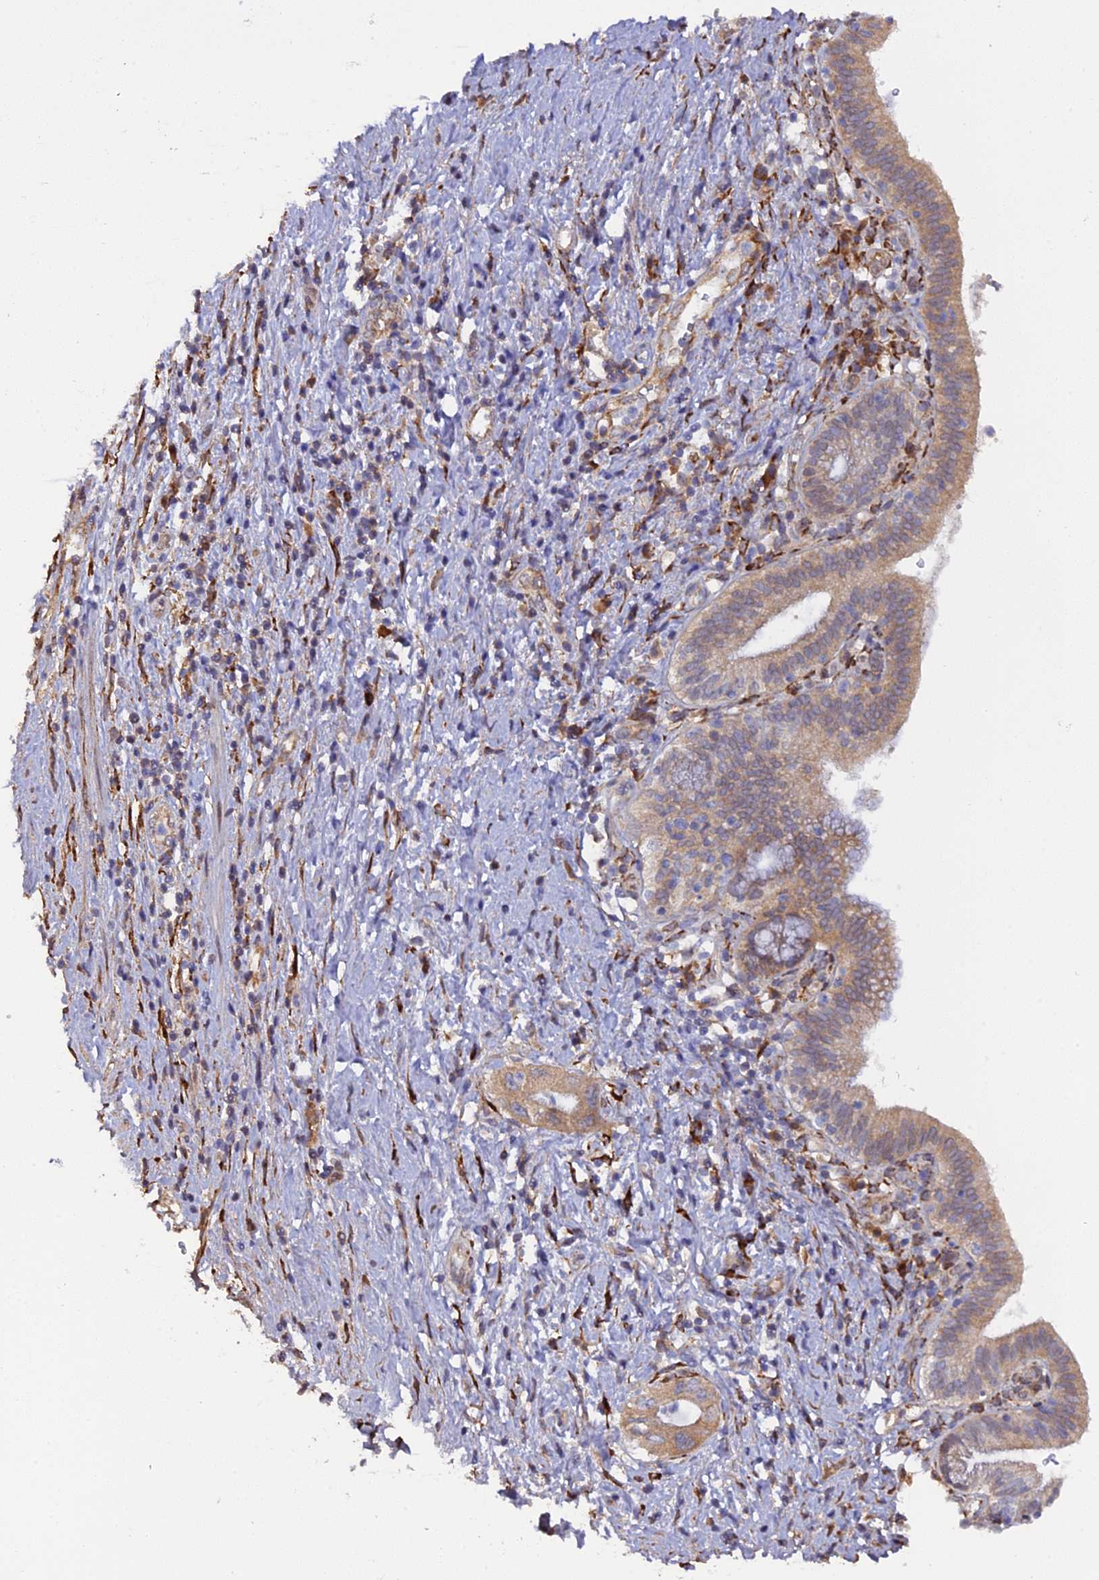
{"staining": {"intensity": "weak", "quantity": ">75%", "location": "cytoplasmic/membranous"}, "tissue": "pancreatic cancer", "cell_type": "Tumor cells", "image_type": "cancer", "snomed": [{"axis": "morphology", "description": "Adenocarcinoma, NOS"}, {"axis": "topography", "description": "Pancreas"}], "caption": "This is an image of immunohistochemistry staining of pancreatic adenocarcinoma, which shows weak expression in the cytoplasmic/membranous of tumor cells.", "gene": "P3H3", "patient": {"sex": "female", "age": 73}}